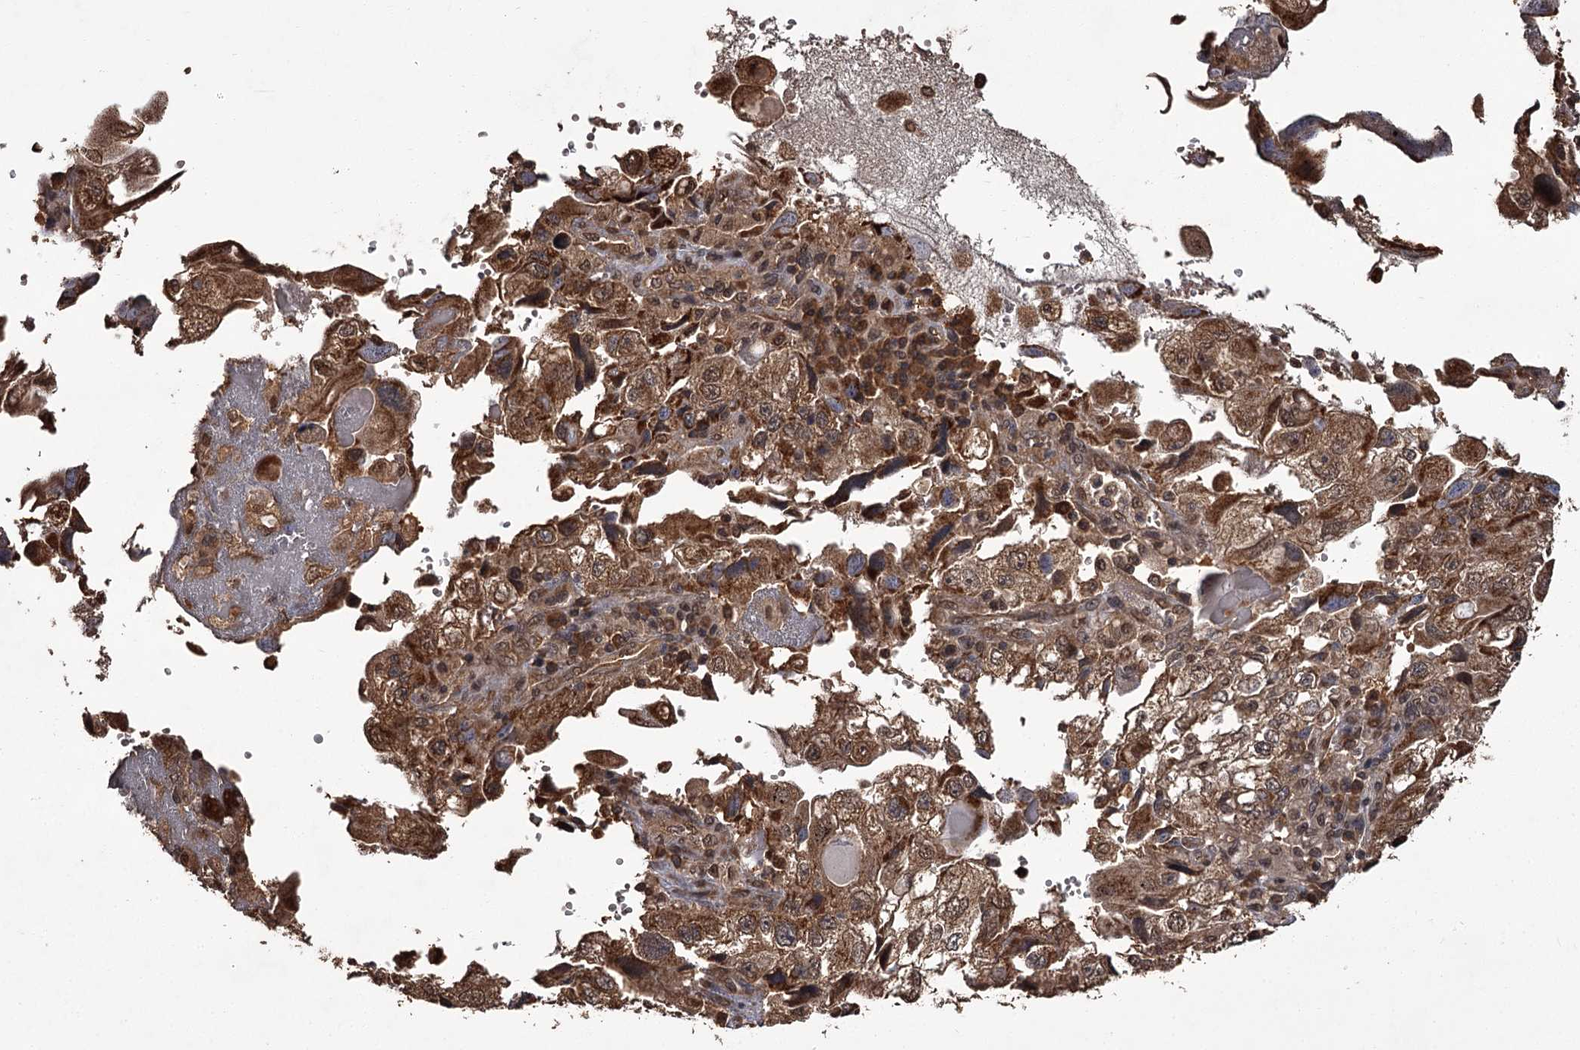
{"staining": {"intensity": "moderate", "quantity": ">75%", "location": "cytoplasmic/membranous,nuclear"}, "tissue": "endometrial cancer", "cell_type": "Tumor cells", "image_type": "cancer", "snomed": [{"axis": "morphology", "description": "Adenocarcinoma, NOS"}, {"axis": "topography", "description": "Endometrium"}], "caption": "IHC (DAB) staining of endometrial cancer exhibits moderate cytoplasmic/membranous and nuclear protein positivity in approximately >75% of tumor cells.", "gene": "NPRL2", "patient": {"sex": "female", "age": 49}}